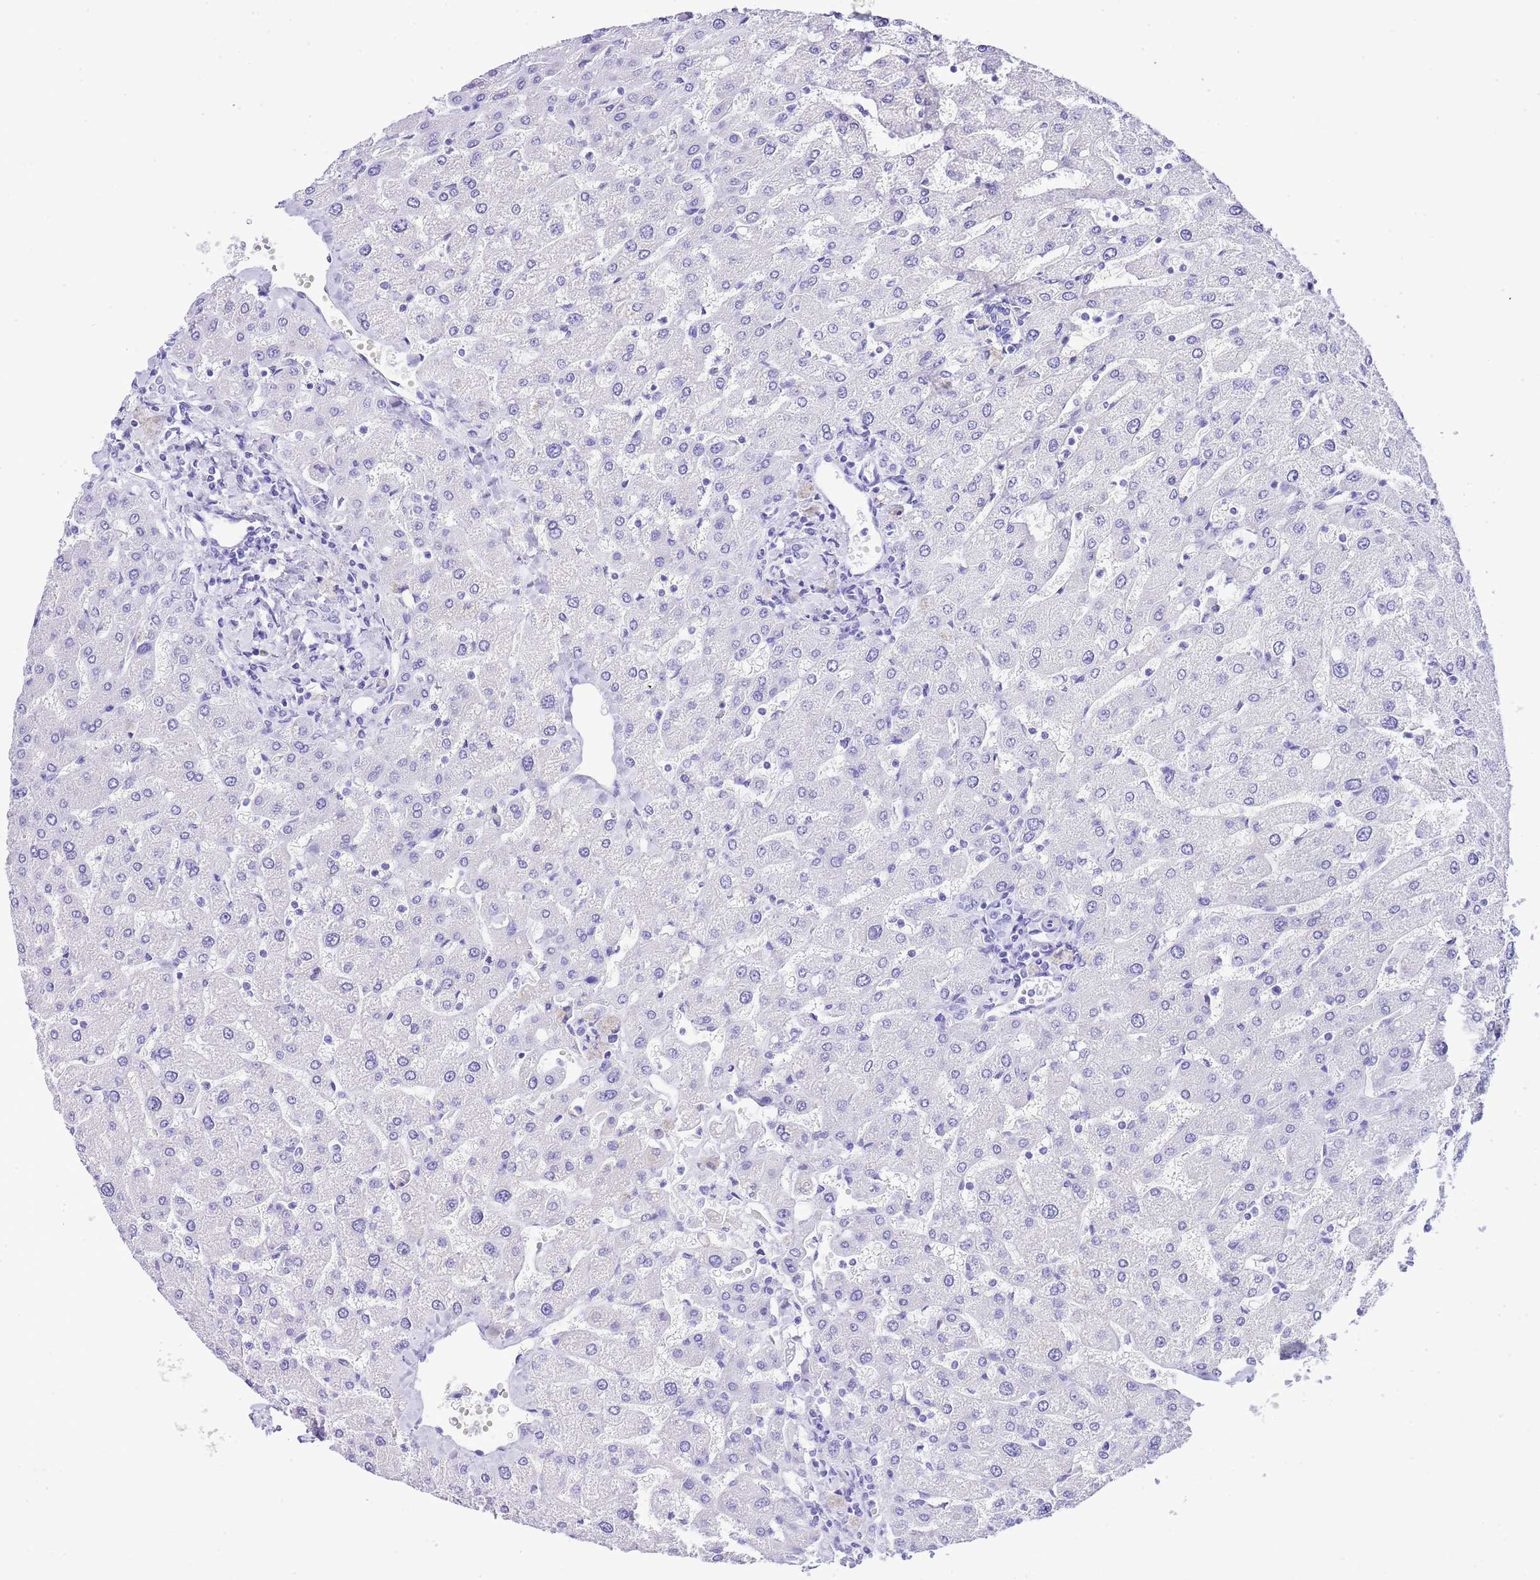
{"staining": {"intensity": "negative", "quantity": "none", "location": "none"}, "tissue": "liver", "cell_type": "Cholangiocytes", "image_type": "normal", "snomed": [{"axis": "morphology", "description": "Normal tissue, NOS"}, {"axis": "topography", "description": "Liver"}], "caption": "A high-resolution histopathology image shows immunohistochemistry (IHC) staining of benign liver, which demonstrates no significant positivity in cholangiocytes. Brightfield microscopy of immunohistochemistry (IHC) stained with DAB (3,3'-diaminobenzidine) (brown) and hematoxylin (blue), captured at high magnification.", "gene": "KCNC1", "patient": {"sex": "male", "age": 55}}